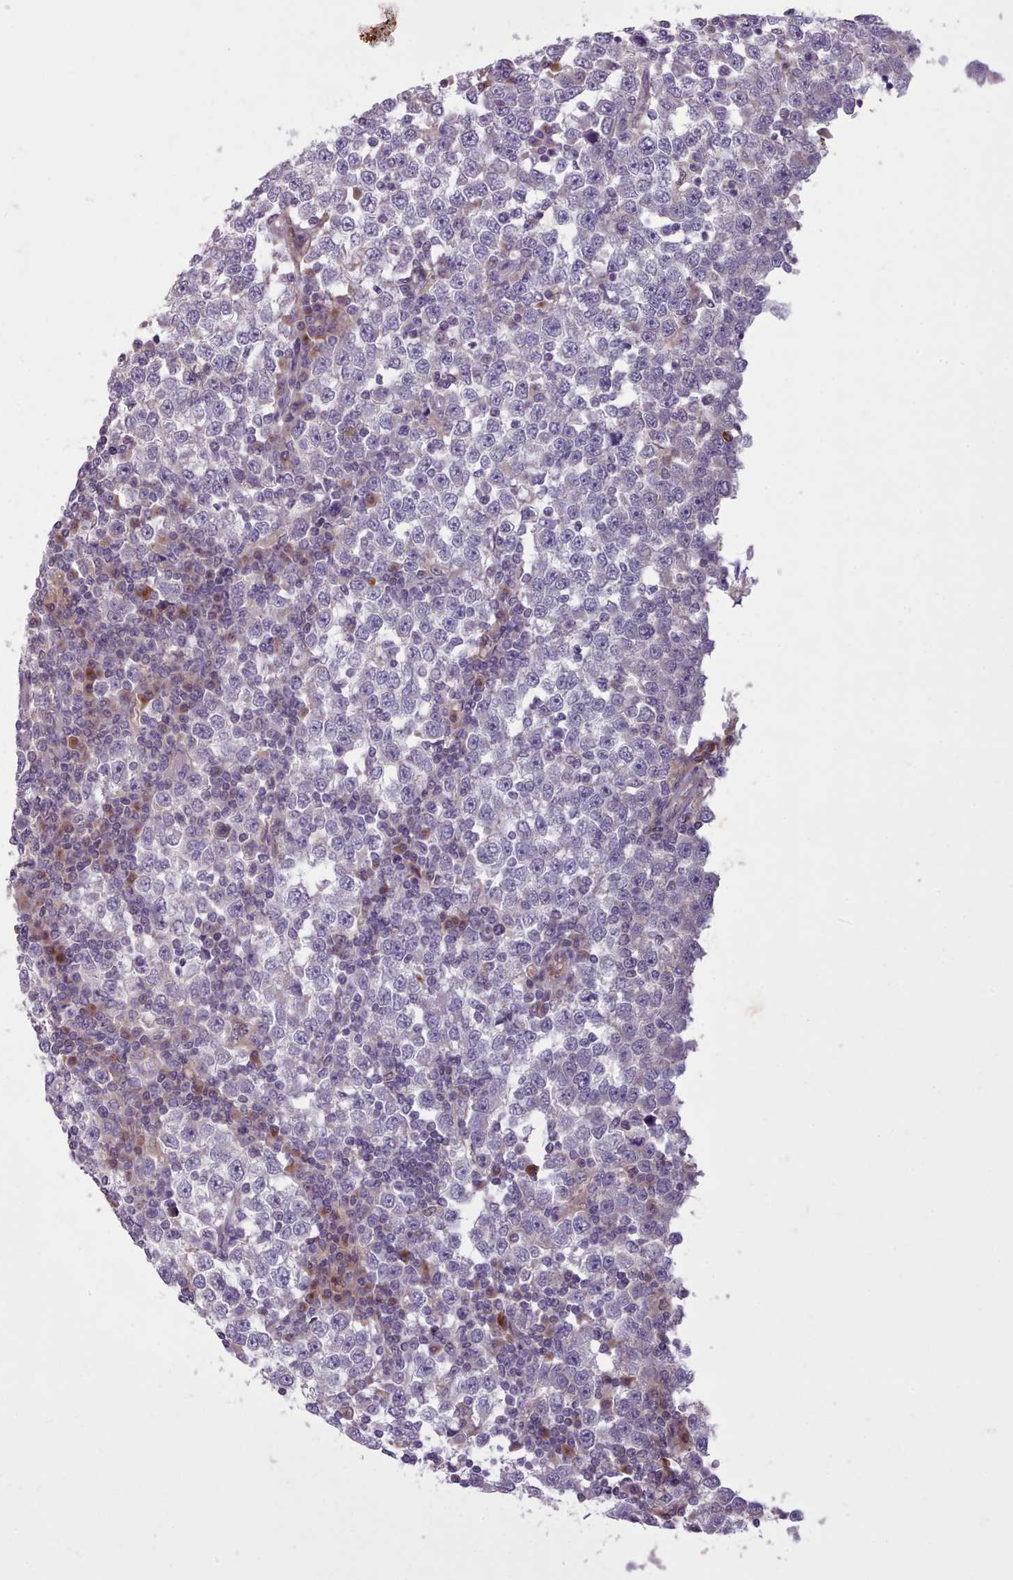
{"staining": {"intensity": "negative", "quantity": "none", "location": "none"}, "tissue": "testis cancer", "cell_type": "Tumor cells", "image_type": "cancer", "snomed": [{"axis": "morphology", "description": "Seminoma, NOS"}, {"axis": "topography", "description": "Testis"}], "caption": "There is no significant positivity in tumor cells of testis cancer (seminoma).", "gene": "NMRK1", "patient": {"sex": "male", "age": 65}}